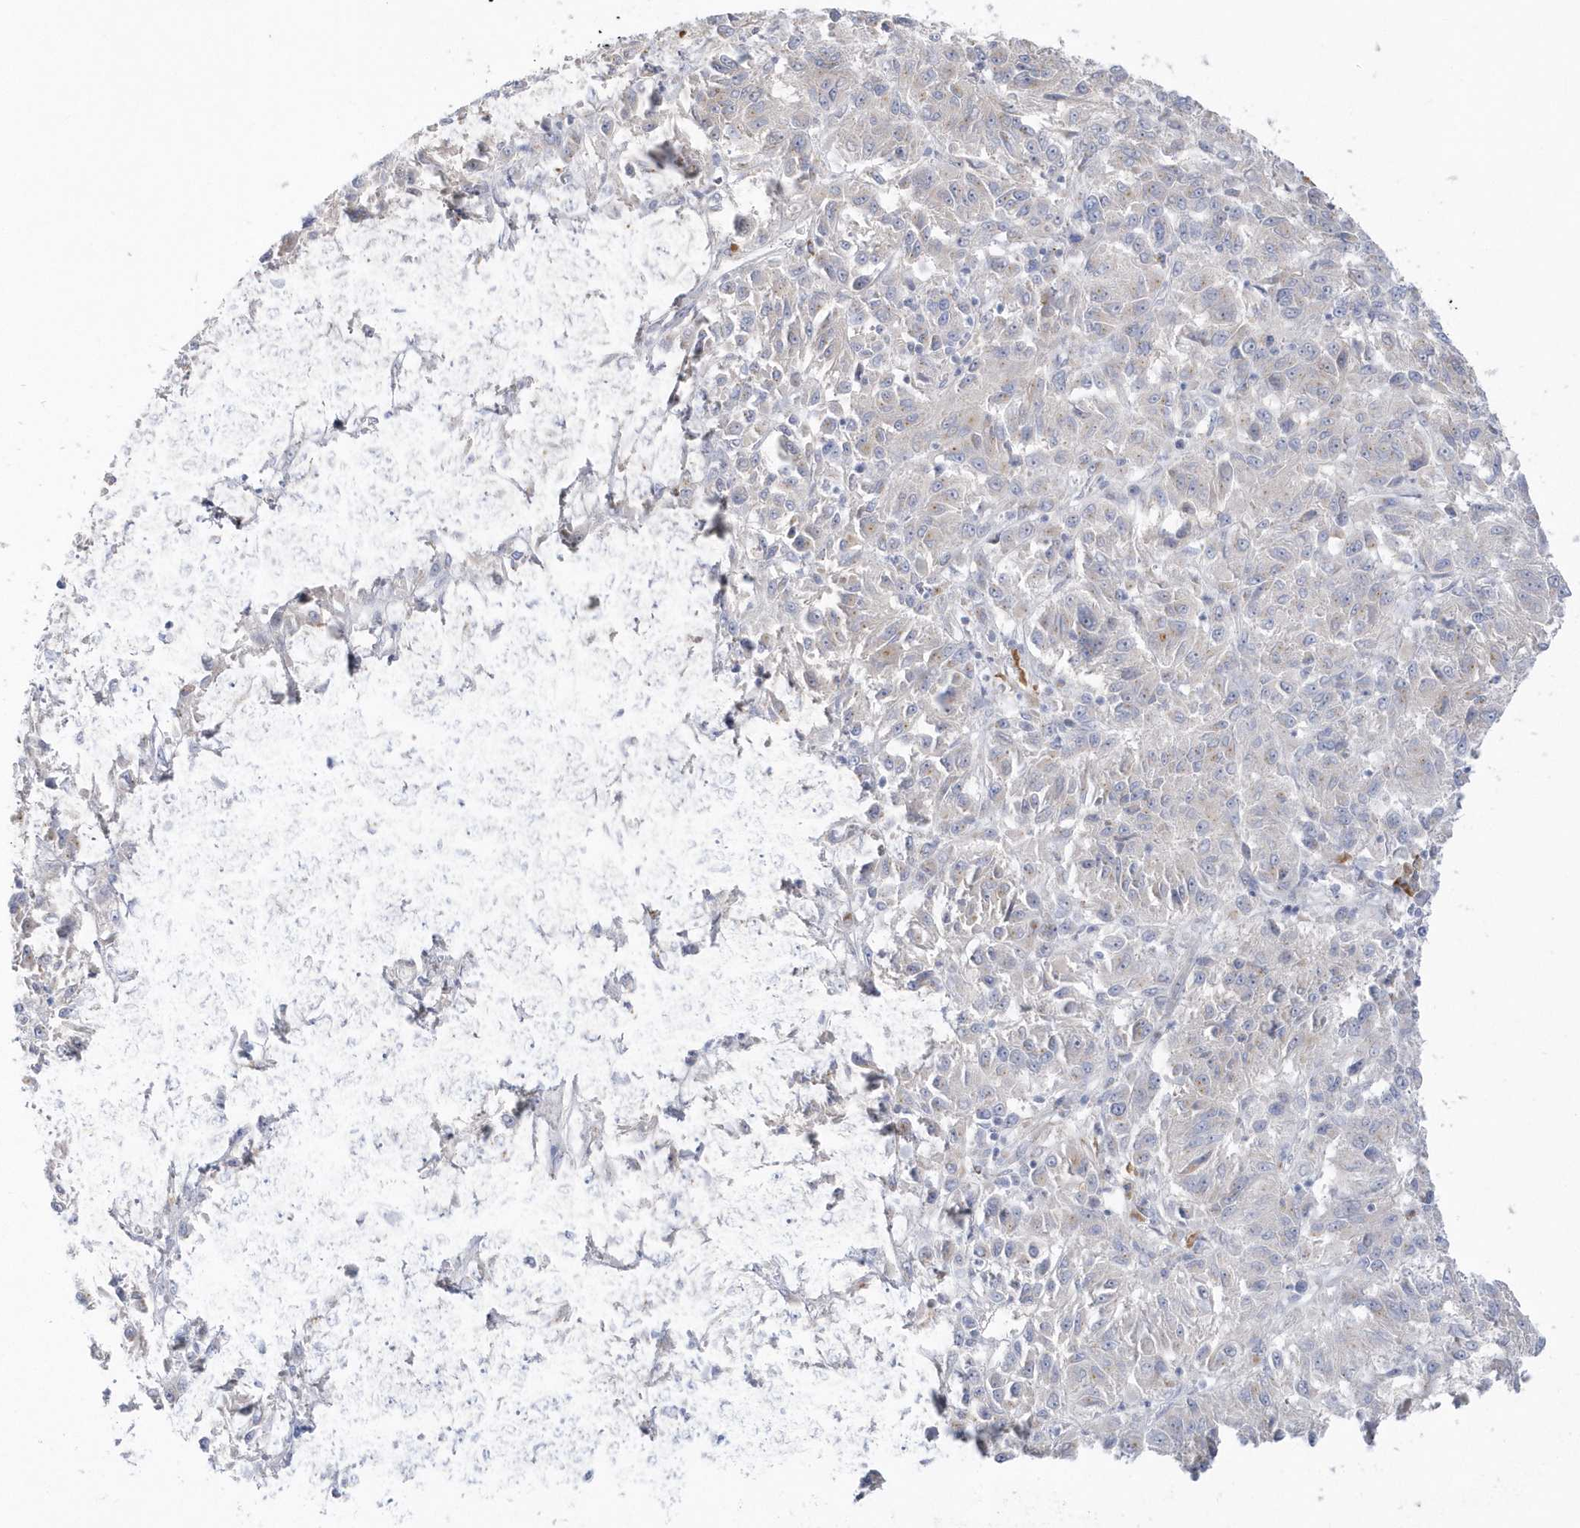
{"staining": {"intensity": "negative", "quantity": "none", "location": "none"}, "tissue": "melanoma", "cell_type": "Tumor cells", "image_type": "cancer", "snomed": [{"axis": "morphology", "description": "Malignant melanoma, Metastatic site"}, {"axis": "topography", "description": "Lung"}], "caption": "Immunohistochemistry micrograph of human malignant melanoma (metastatic site) stained for a protein (brown), which displays no positivity in tumor cells. Nuclei are stained in blue.", "gene": "SEMA3D", "patient": {"sex": "male", "age": 64}}